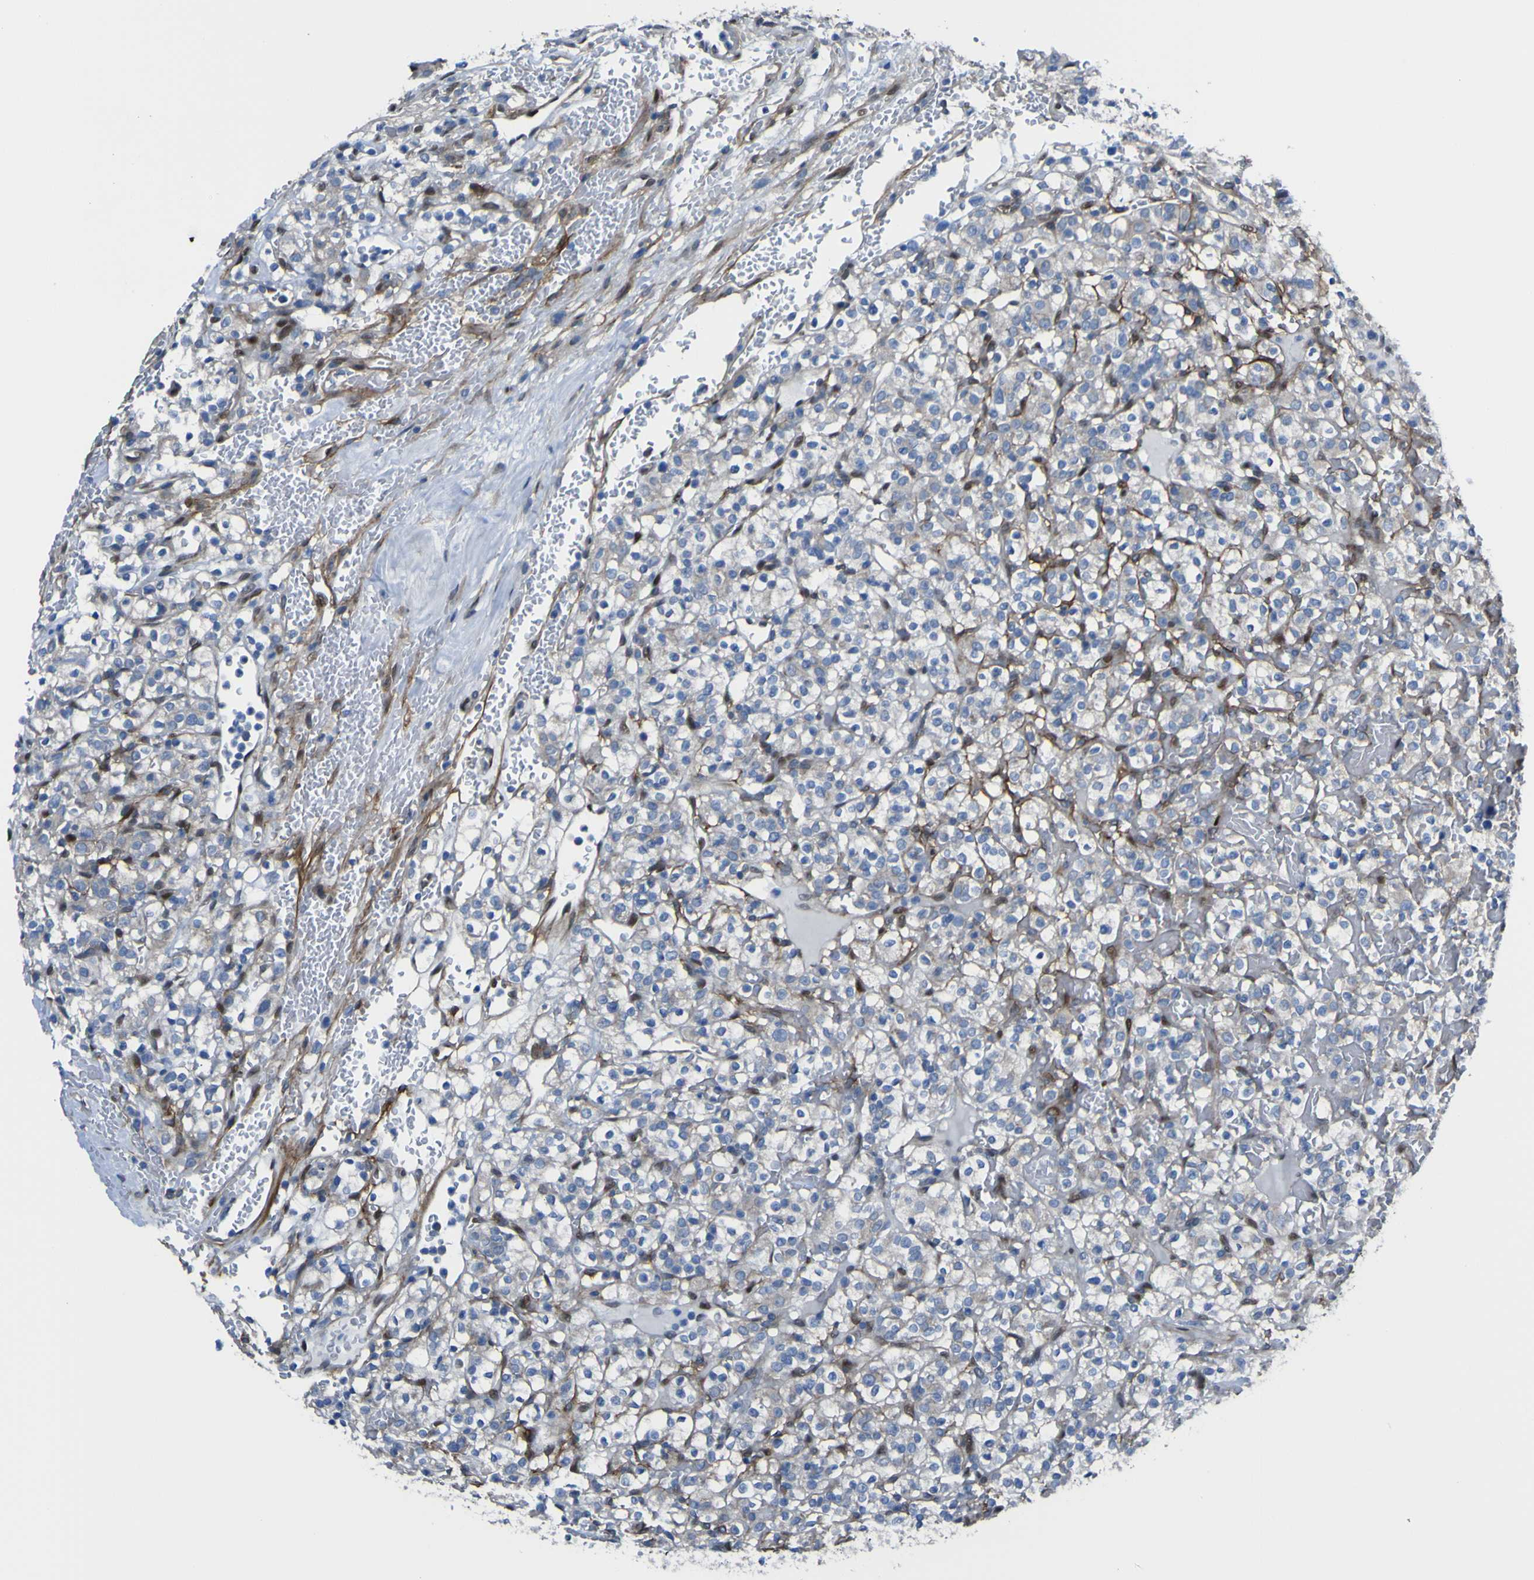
{"staining": {"intensity": "moderate", "quantity": "<25%", "location": "nuclear"}, "tissue": "renal cancer", "cell_type": "Tumor cells", "image_type": "cancer", "snomed": [{"axis": "morphology", "description": "Normal tissue, NOS"}, {"axis": "morphology", "description": "Adenocarcinoma, NOS"}, {"axis": "topography", "description": "Kidney"}], "caption": "Moderate nuclear protein expression is identified in approximately <25% of tumor cells in renal adenocarcinoma.", "gene": "LRRN1", "patient": {"sex": "female", "age": 72}}